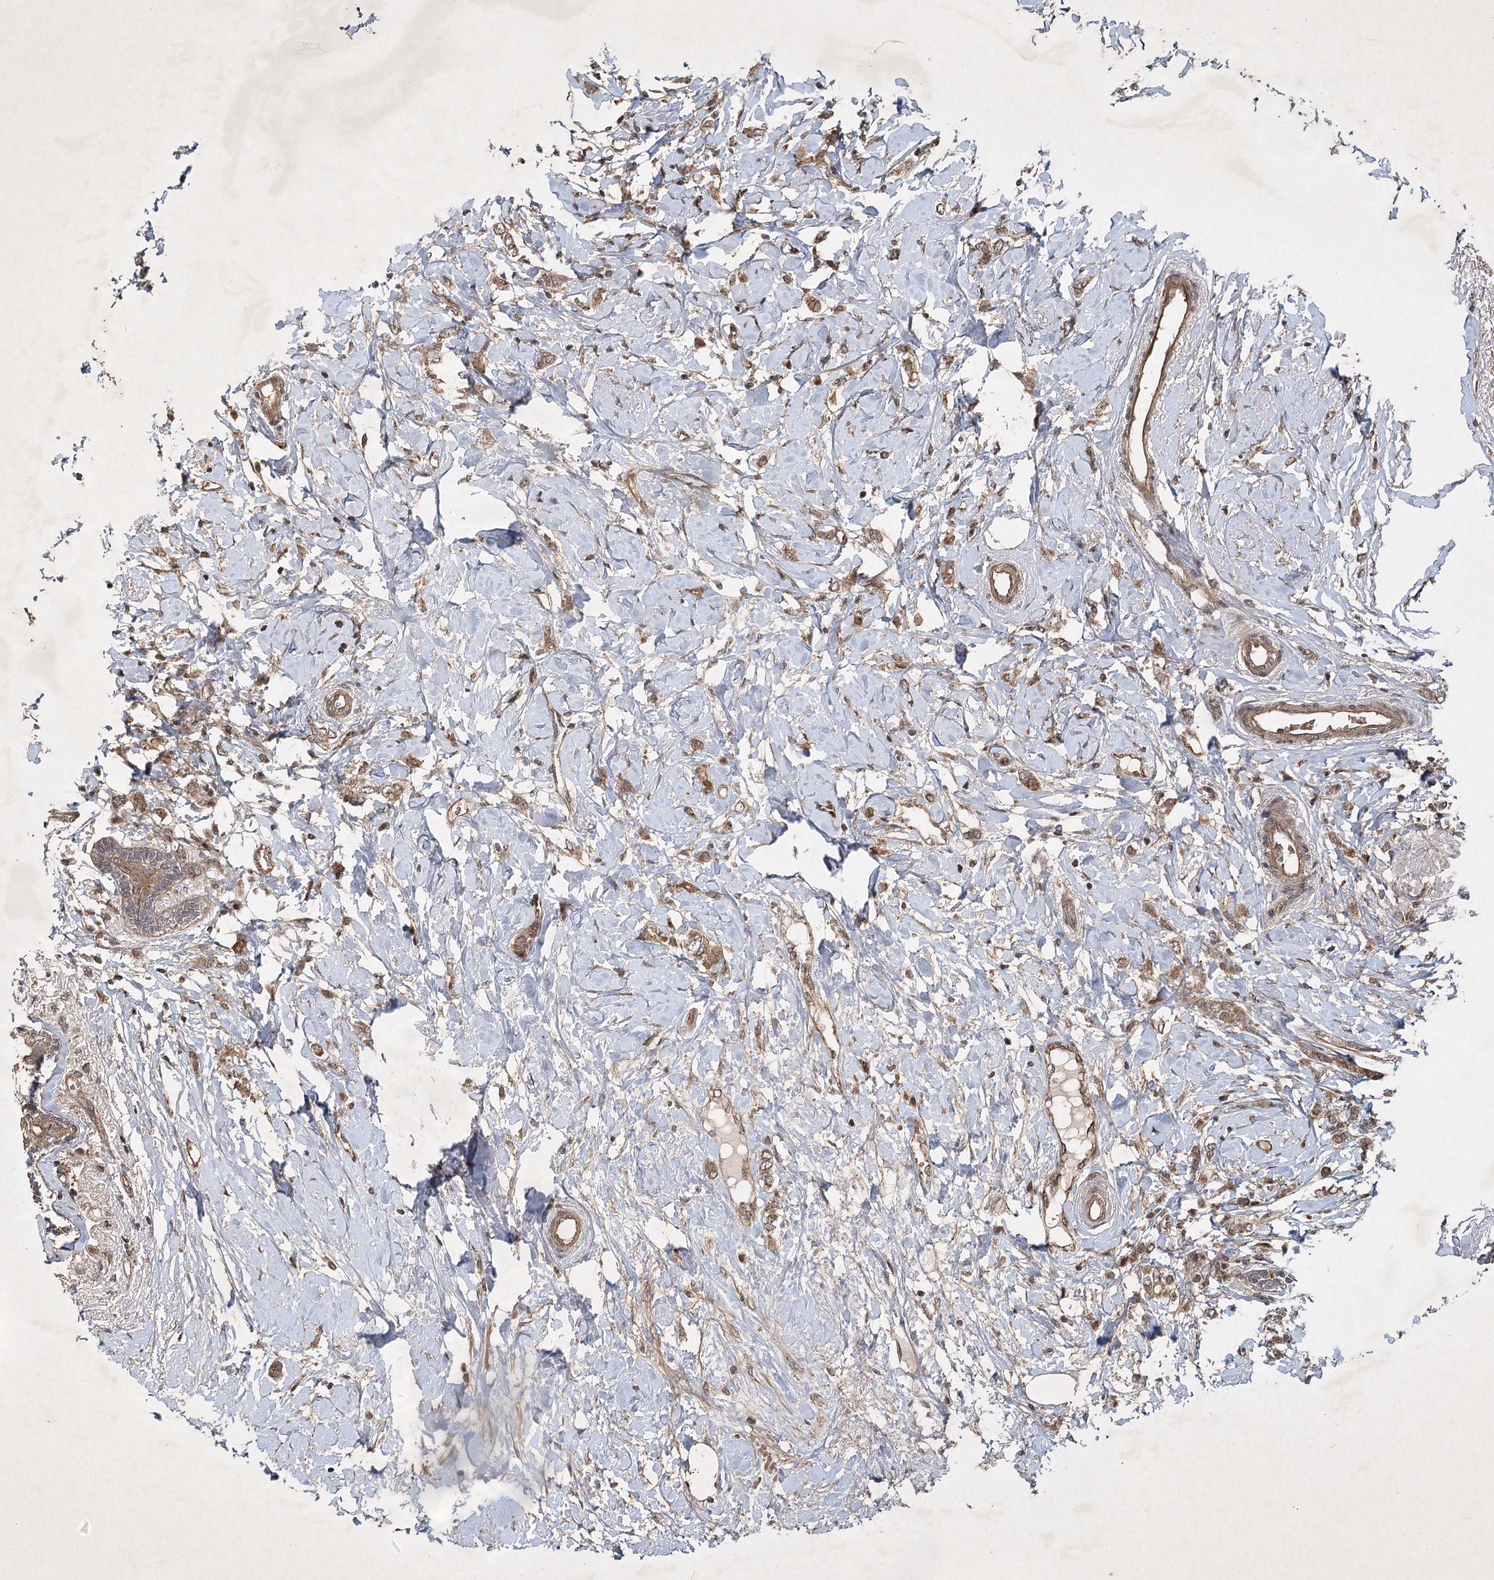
{"staining": {"intensity": "moderate", "quantity": ">75%", "location": "cytoplasmic/membranous"}, "tissue": "breast cancer", "cell_type": "Tumor cells", "image_type": "cancer", "snomed": [{"axis": "morphology", "description": "Normal tissue, NOS"}, {"axis": "morphology", "description": "Lobular carcinoma"}, {"axis": "topography", "description": "Breast"}], "caption": "High-power microscopy captured an IHC image of lobular carcinoma (breast), revealing moderate cytoplasmic/membranous staining in approximately >75% of tumor cells. The staining is performed using DAB (3,3'-diaminobenzidine) brown chromogen to label protein expression. The nuclei are counter-stained blue using hematoxylin.", "gene": "INSIG2", "patient": {"sex": "female", "age": 47}}